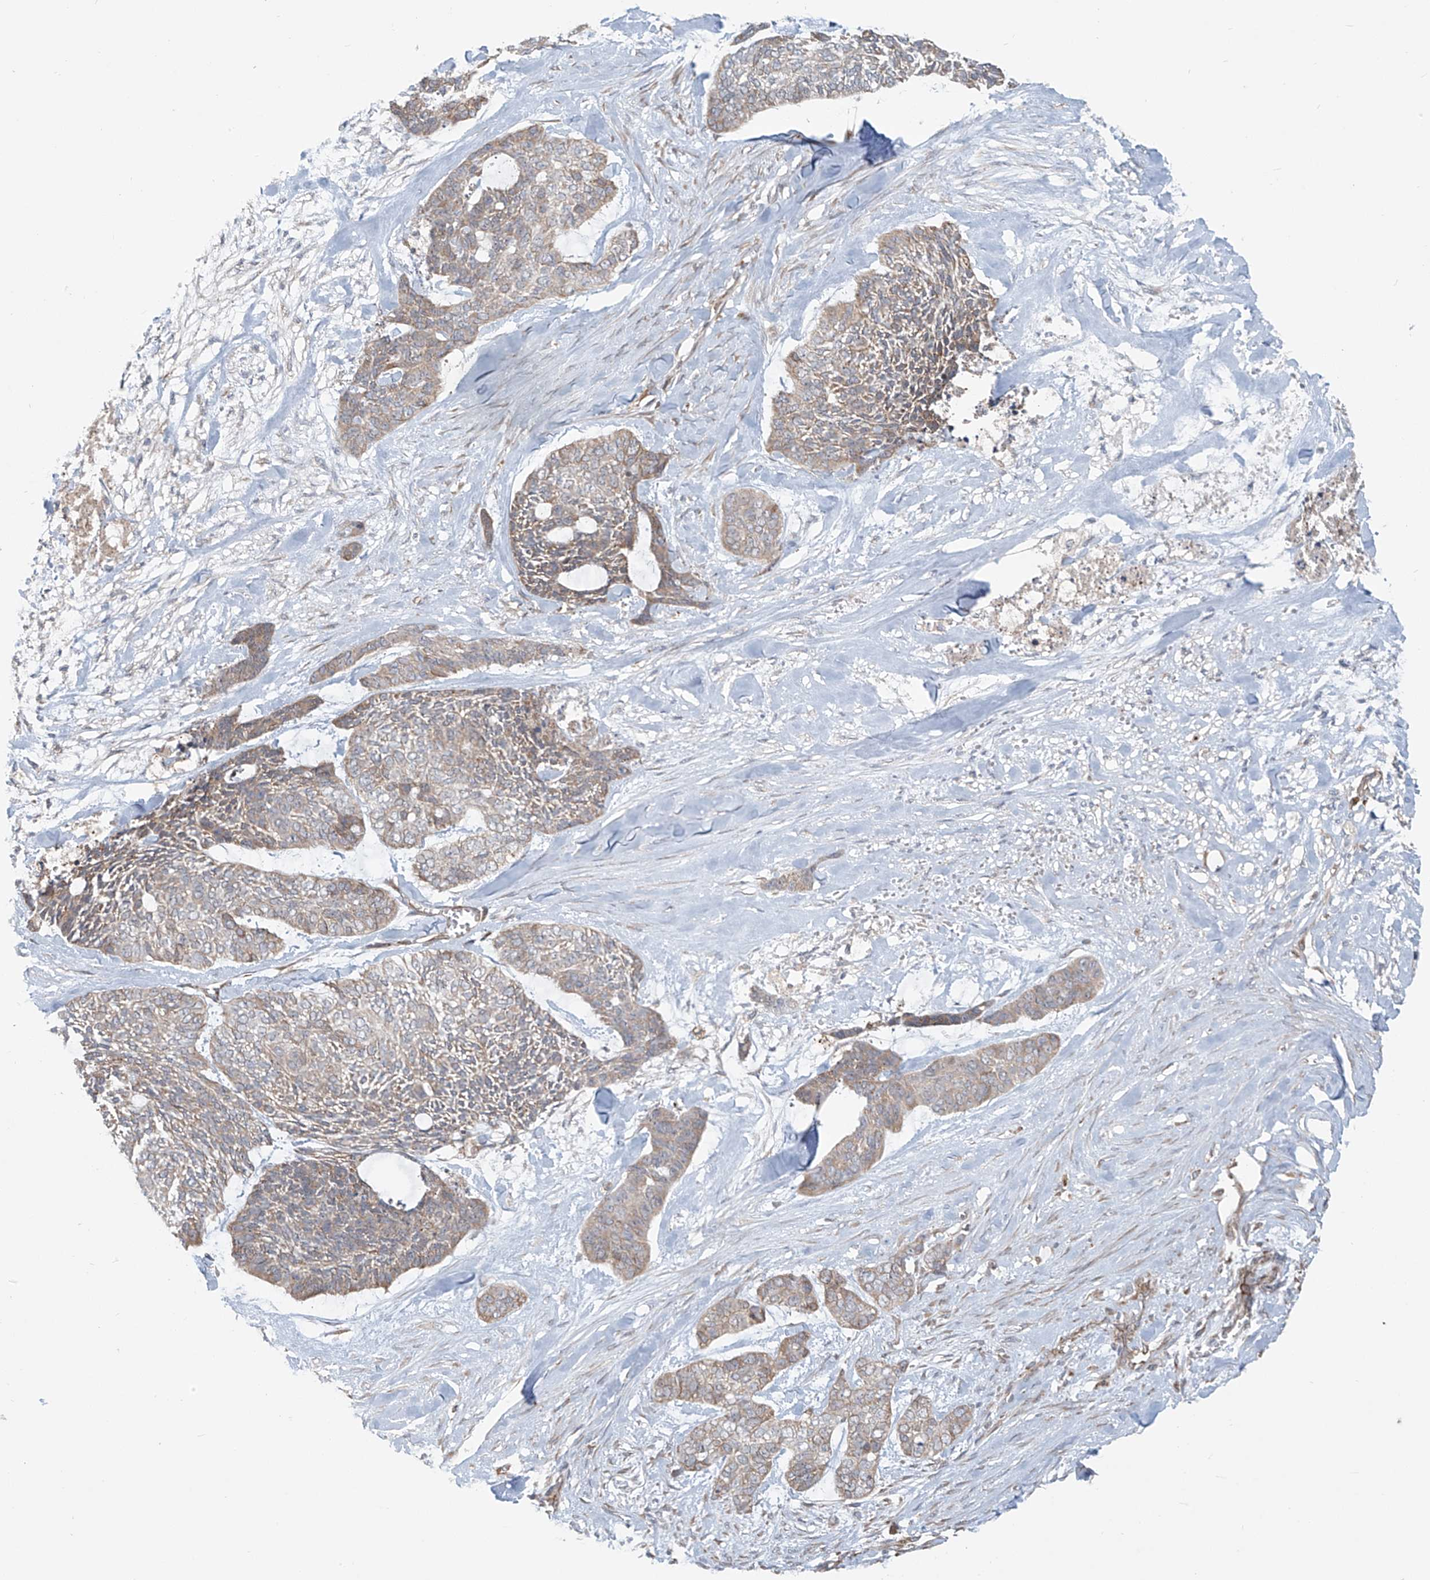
{"staining": {"intensity": "weak", "quantity": "25%-75%", "location": "cytoplasmic/membranous"}, "tissue": "skin cancer", "cell_type": "Tumor cells", "image_type": "cancer", "snomed": [{"axis": "morphology", "description": "Basal cell carcinoma"}, {"axis": "topography", "description": "Skin"}], "caption": "Tumor cells demonstrate low levels of weak cytoplasmic/membranous positivity in about 25%-75% of cells in skin cancer.", "gene": "KATNIP", "patient": {"sex": "female", "age": 64}}